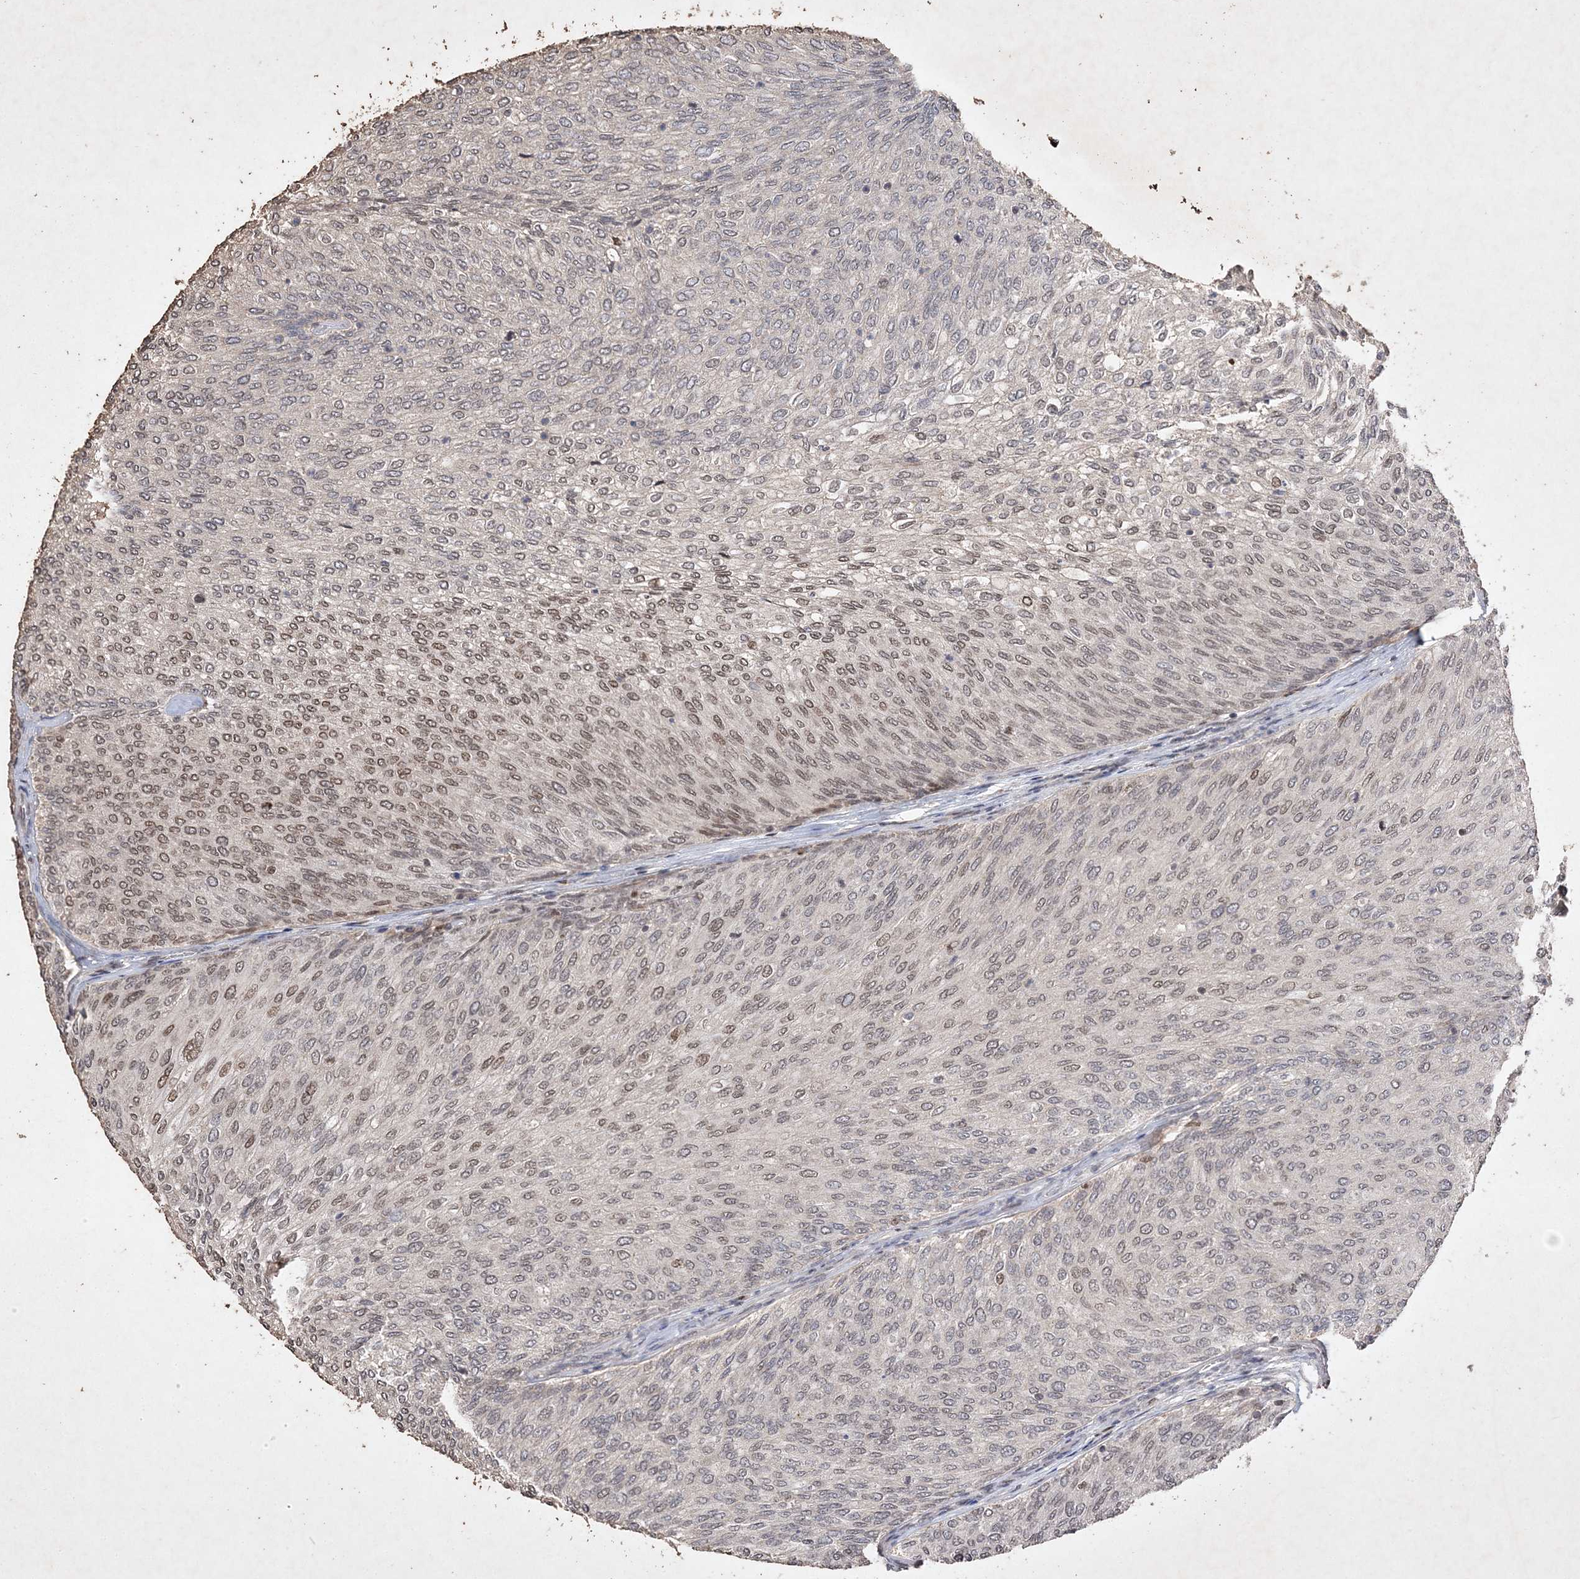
{"staining": {"intensity": "moderate", "quantity": "25%-75%", "location": "nuclear"}, "tissue": "urothelial cancer", "cell_type": "Tumor cells", "image_type": "cancer", "snomed": [{"axis": "morphology", "description": "Urothelial carcinoma, Low grade"}, {"axis": "topography", "description": "Urinary bladder"}], "caption": "A micrograph of human urothelial cancer stained for a protein exhibits moderate nuclear brown staining in tumor cells.", "gene": "C3orf38", "patient": {"sex": "female", "age": 79}}